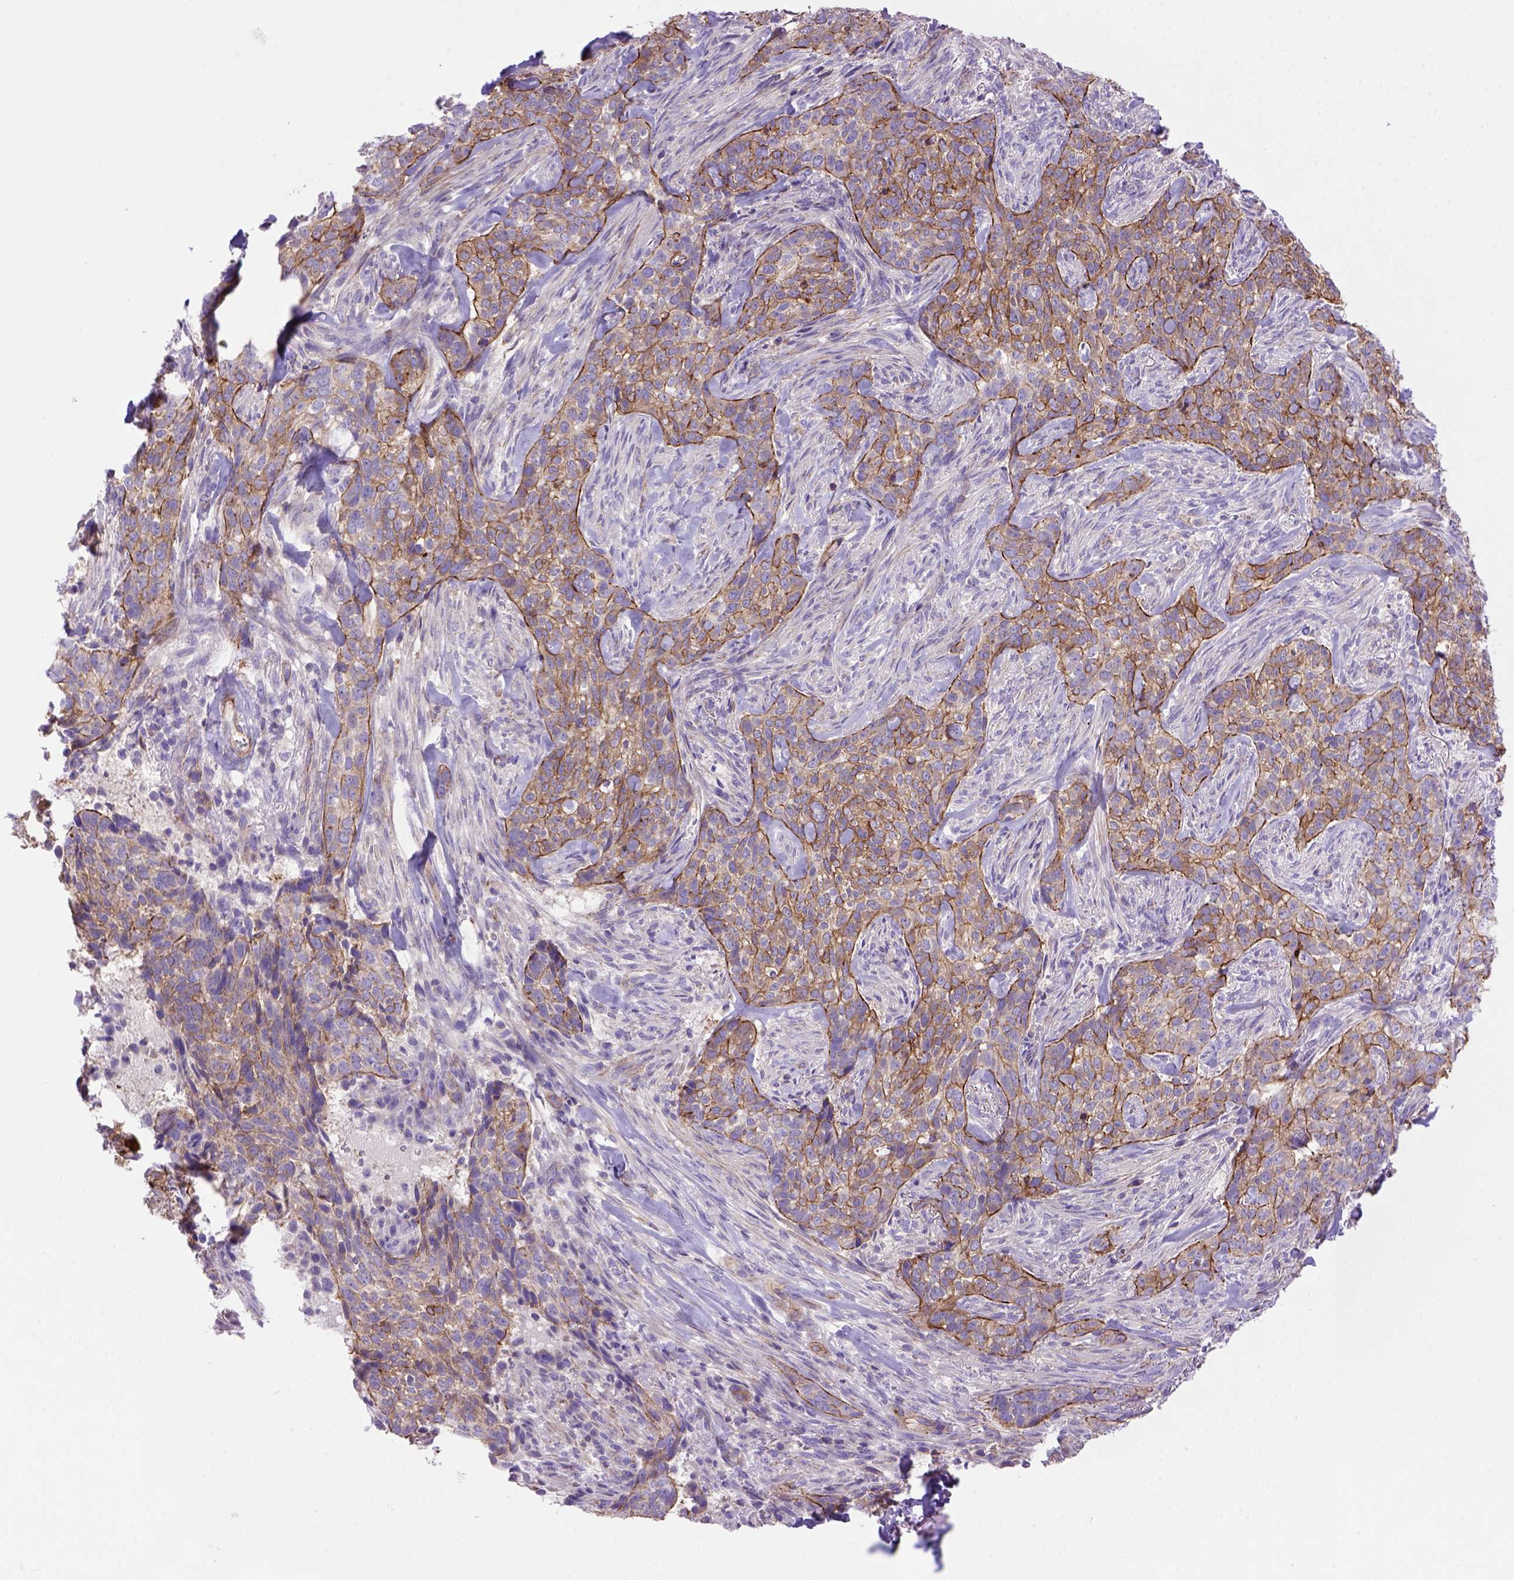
{"staining": {"intensity": "strong", "quantity": ">75%", "location": "cytoplasmic/membranous"}, "tissue": "skin cancer", "cell_type": "Tumor cells", "image_type": "cancer", "snomed": [{"axis": "morphology", "description": "Basal cell carcinoma"}, {"axis": "topography", "description": "Skin"}], "caption": "A high-resolution image shows immunohistochemistry (IHC) staining of skin cancer (basal cell carcinoma), which reveals strong cytoplasmic/membranous positivity in about >75% of tumor cells. (IHC, brightfield microscopy, high magnification).", "gene": "PEX12", "patient": {"sex": "female", "age": 69}}